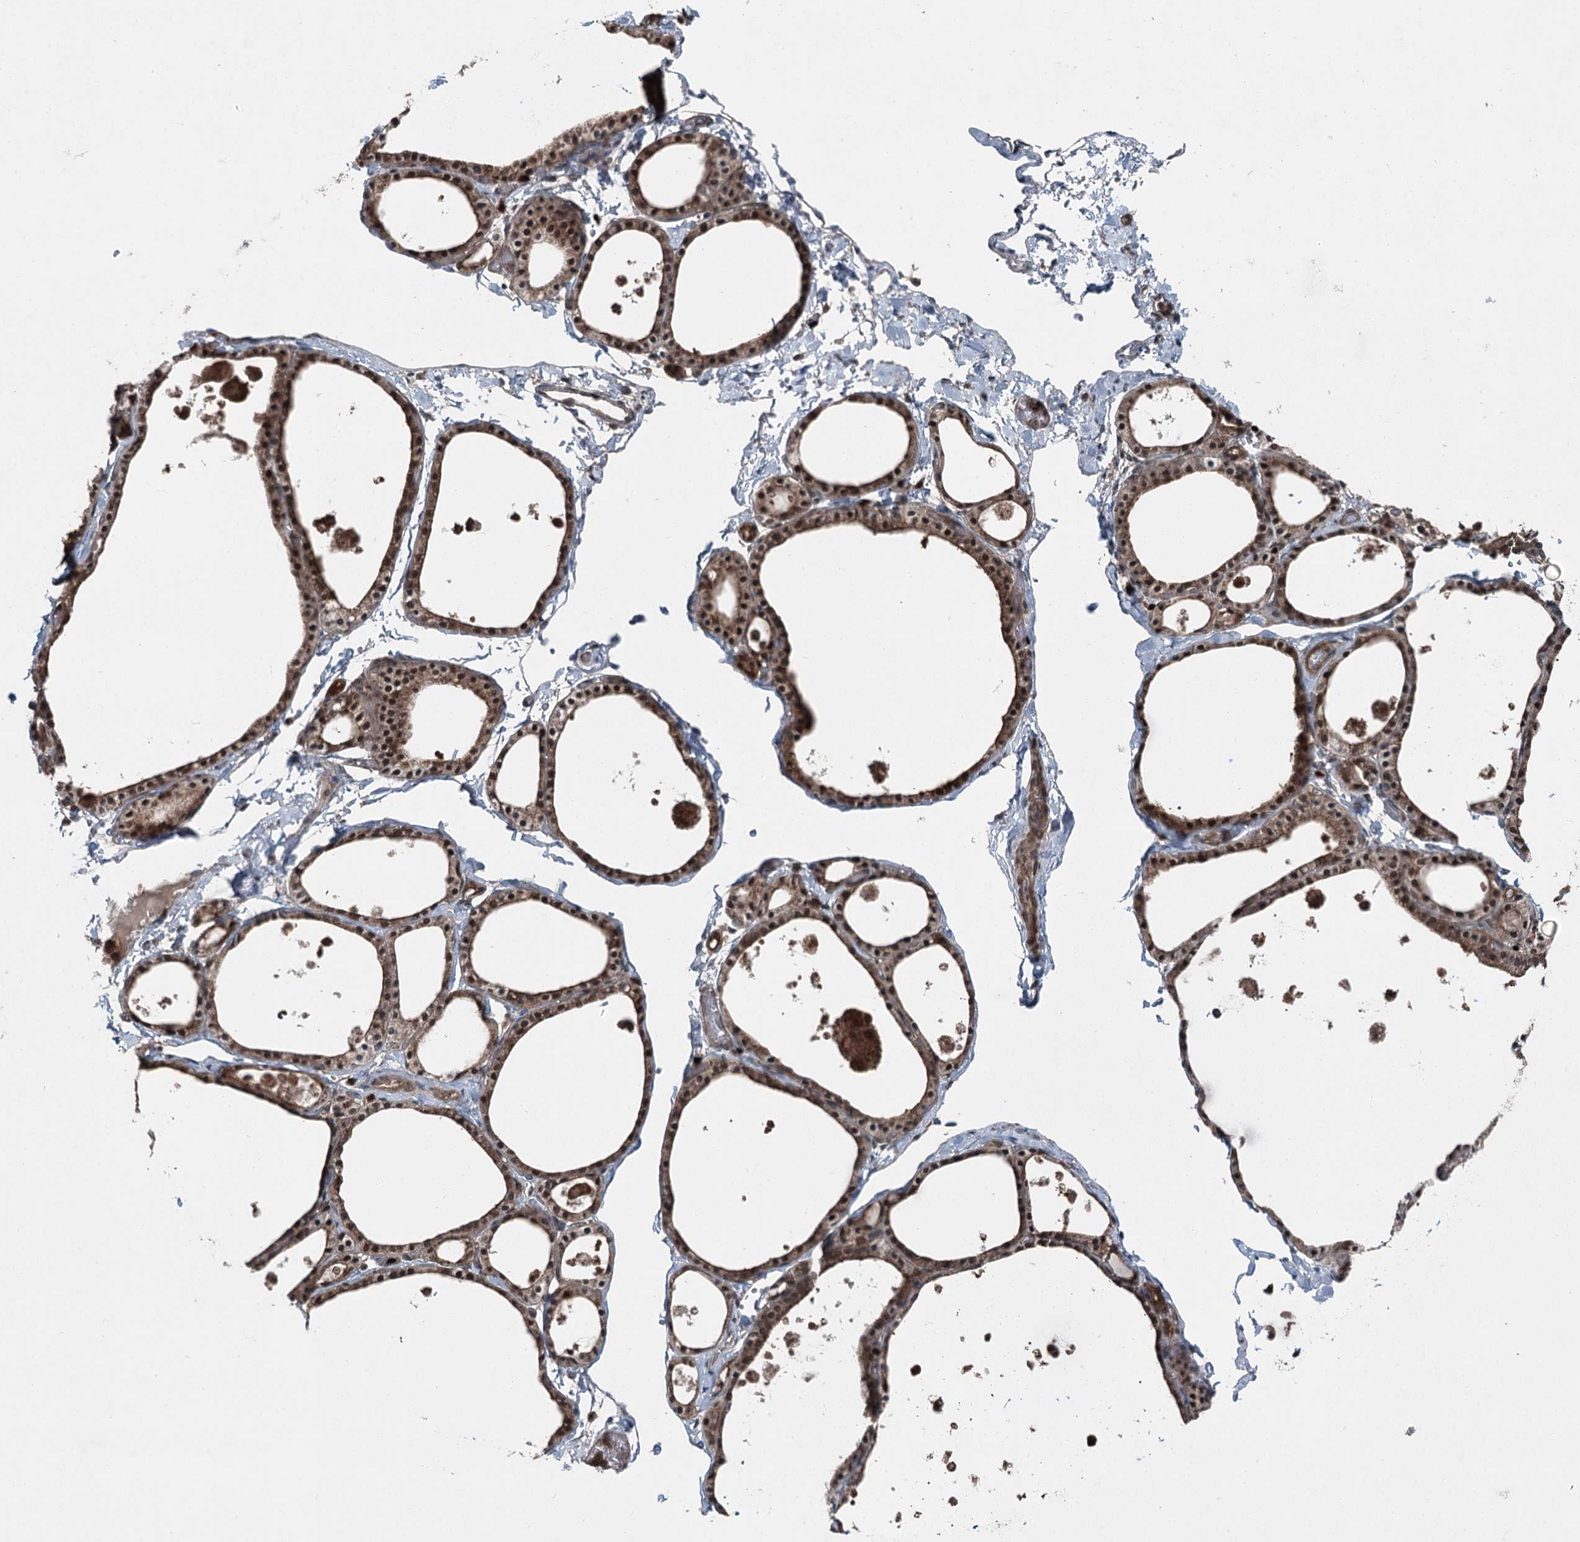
{"staining": {"intensity": "strong", "quantity": ">75%", "location": "cytoplasmic/membranous,nuclear"}, "tissue": "thyroid gland", "cell_type": "Glandular cells", "image_type": "normal", "snomed": [{"axis": "morphology", "description": "Normal tissue, NOS"}, {"axis": "topography", "description": "Thyroid gland"}], "caption": "Glandular cells demonstrate high levels of strong cytoplasmic/membranous,nuclear expression in about >75% of cells in normal human thyroid gland.", "gene": "BORCS7", "patient": {"sex": "male", "age": 56}}